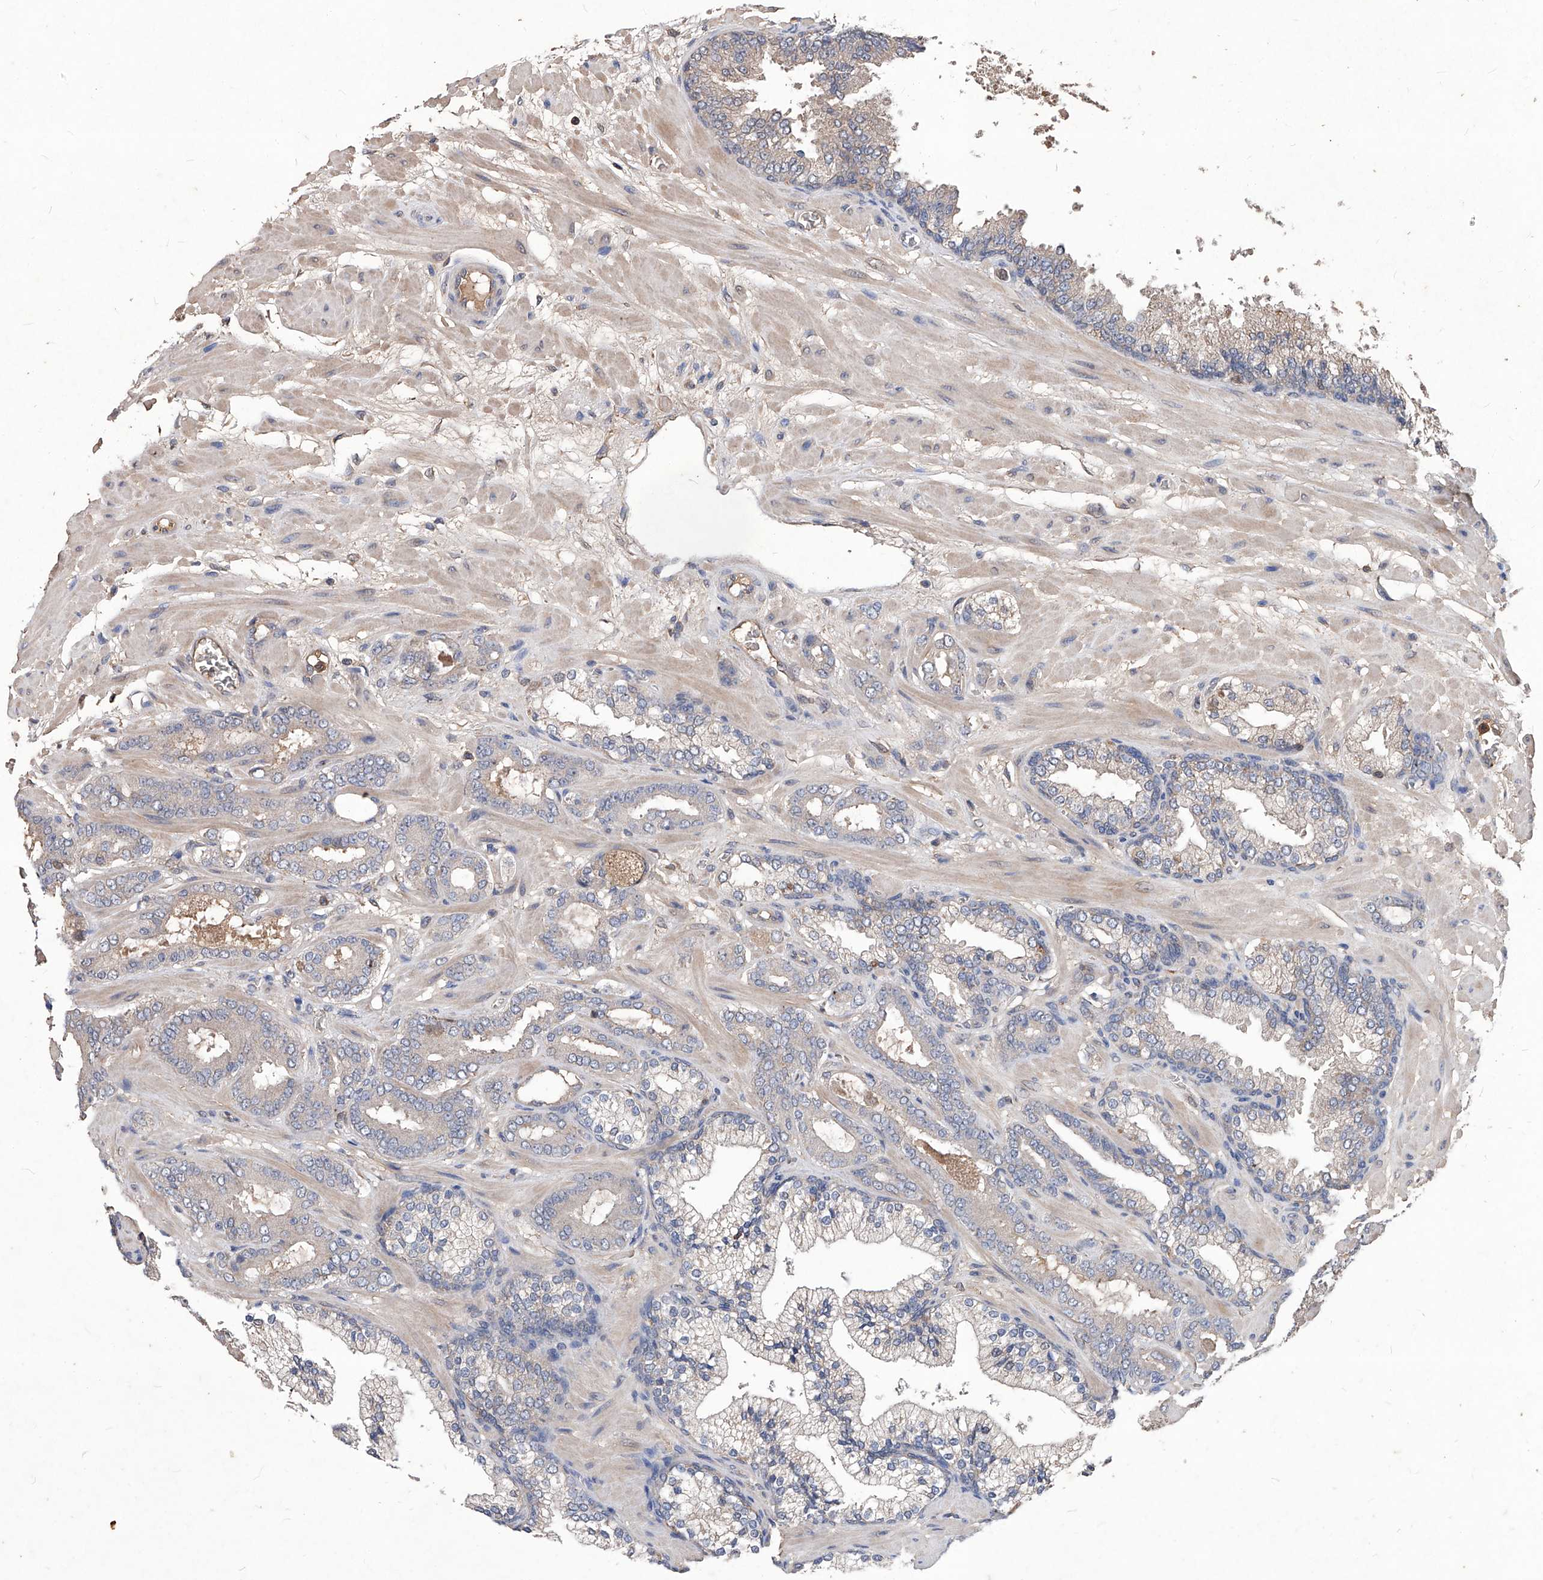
{"staining": {"intensity": "negative", "quantity": "none", "location": "none"}, "tissue": "prostate cancer", "cell_type": "Tumor cells", "image_type": "cancer", "snomed": [{"axis": "morphology", "description": "Adenocarcinoma, Low grade"}, {"axis": "topography", "description": "Prostate"}], "caption": "Immunohistochemical staining of human prostate adenocarcinoma (low-grade) exhibits no significant positivity in tumor cells.", "gene": "SYNGR1", "patient": {"sex": "male", "age": 63}}